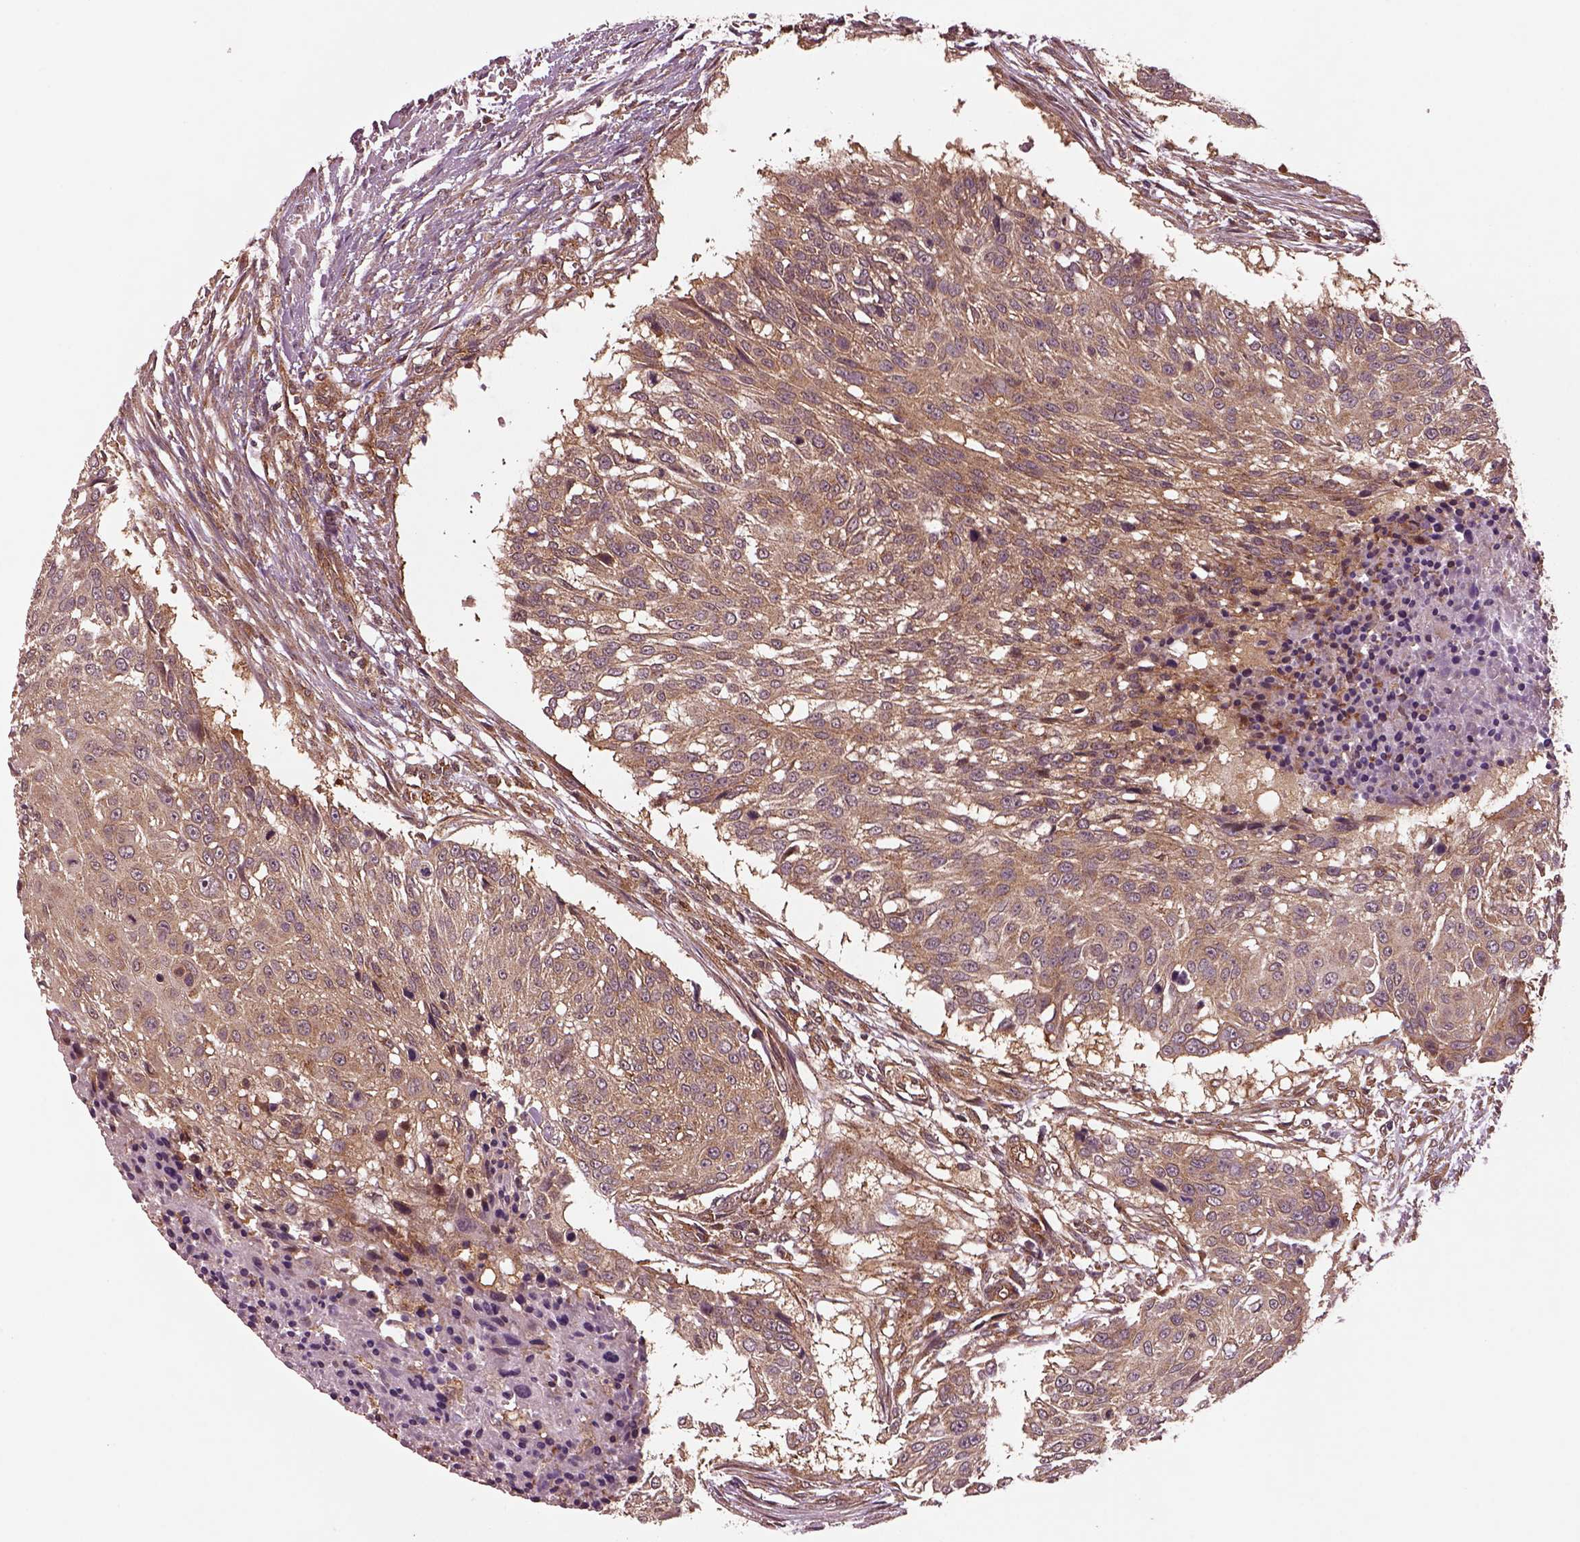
{"staining": {"intensity": "moderate", "quantity": "25%-75%", "location": "cytoplasmic/membranous"}, "tissue": "urothelial cancer", "cell_type": "Tumor cells", "image_type": "cancer", "snomed": [{"axis": "morphology", "description": "Urothelial carcinoma, NOS"}, {"axis": "topography", "description": "Urinary bladder"}], "caption": "Immunohistochemistry (DAB) staining of urothelial cancer shows moderate cytoplasmic/membranous protein positivity in approximately 25%-75% of tumor cells. (brown staining indicates protein expression, while blue staining denotes nuclei).", "gene": "WASHC2A", "patient": {"sex": "male", "age": 55}}